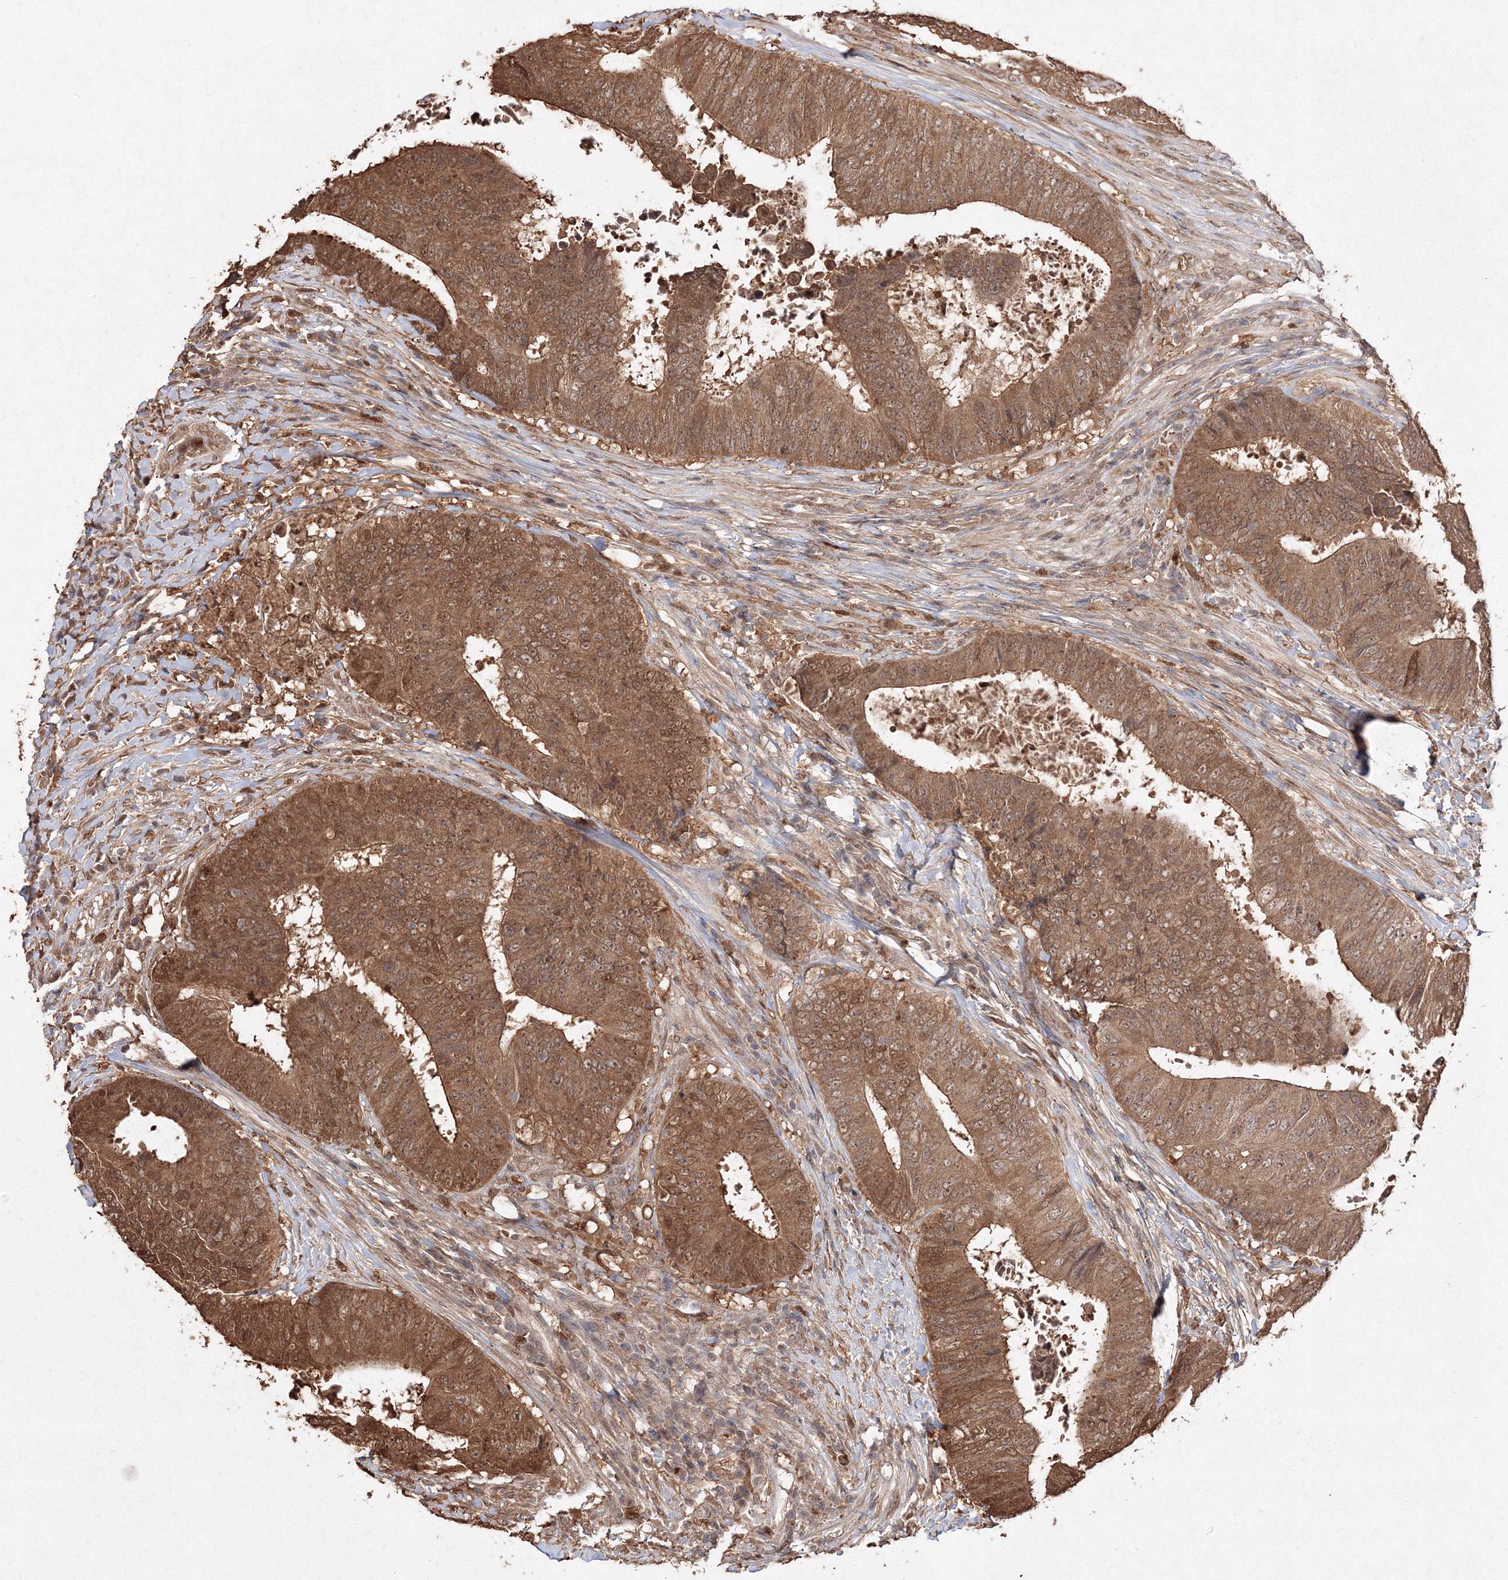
{"staining": {"intensity": "moderate", "quantity": ">75%", "location": "cytoplasmic/membranous"}, "tissue": "colorectal cancer", "cell_type": "Tumor cells", "image_type": "cancer", "snomed": [{"axis": "morphology", "description": "Adenocarcinoma, NOS"}, {"axis": "topography", "description": "Rectum"}], "caption": "Adenocarcinoma (colorectal) tissue shows moderate cytoplasmic/membranous positivity in approximately >75% of tumor cells The staining is performed using DAB (3,3'-diaminobenzidine) brown chromogen to label protein expression. The nuclei are counter-stained blue using hematoxylin.", "gene": "S100A11", "patient": {"sex": "male", "age": 72}}